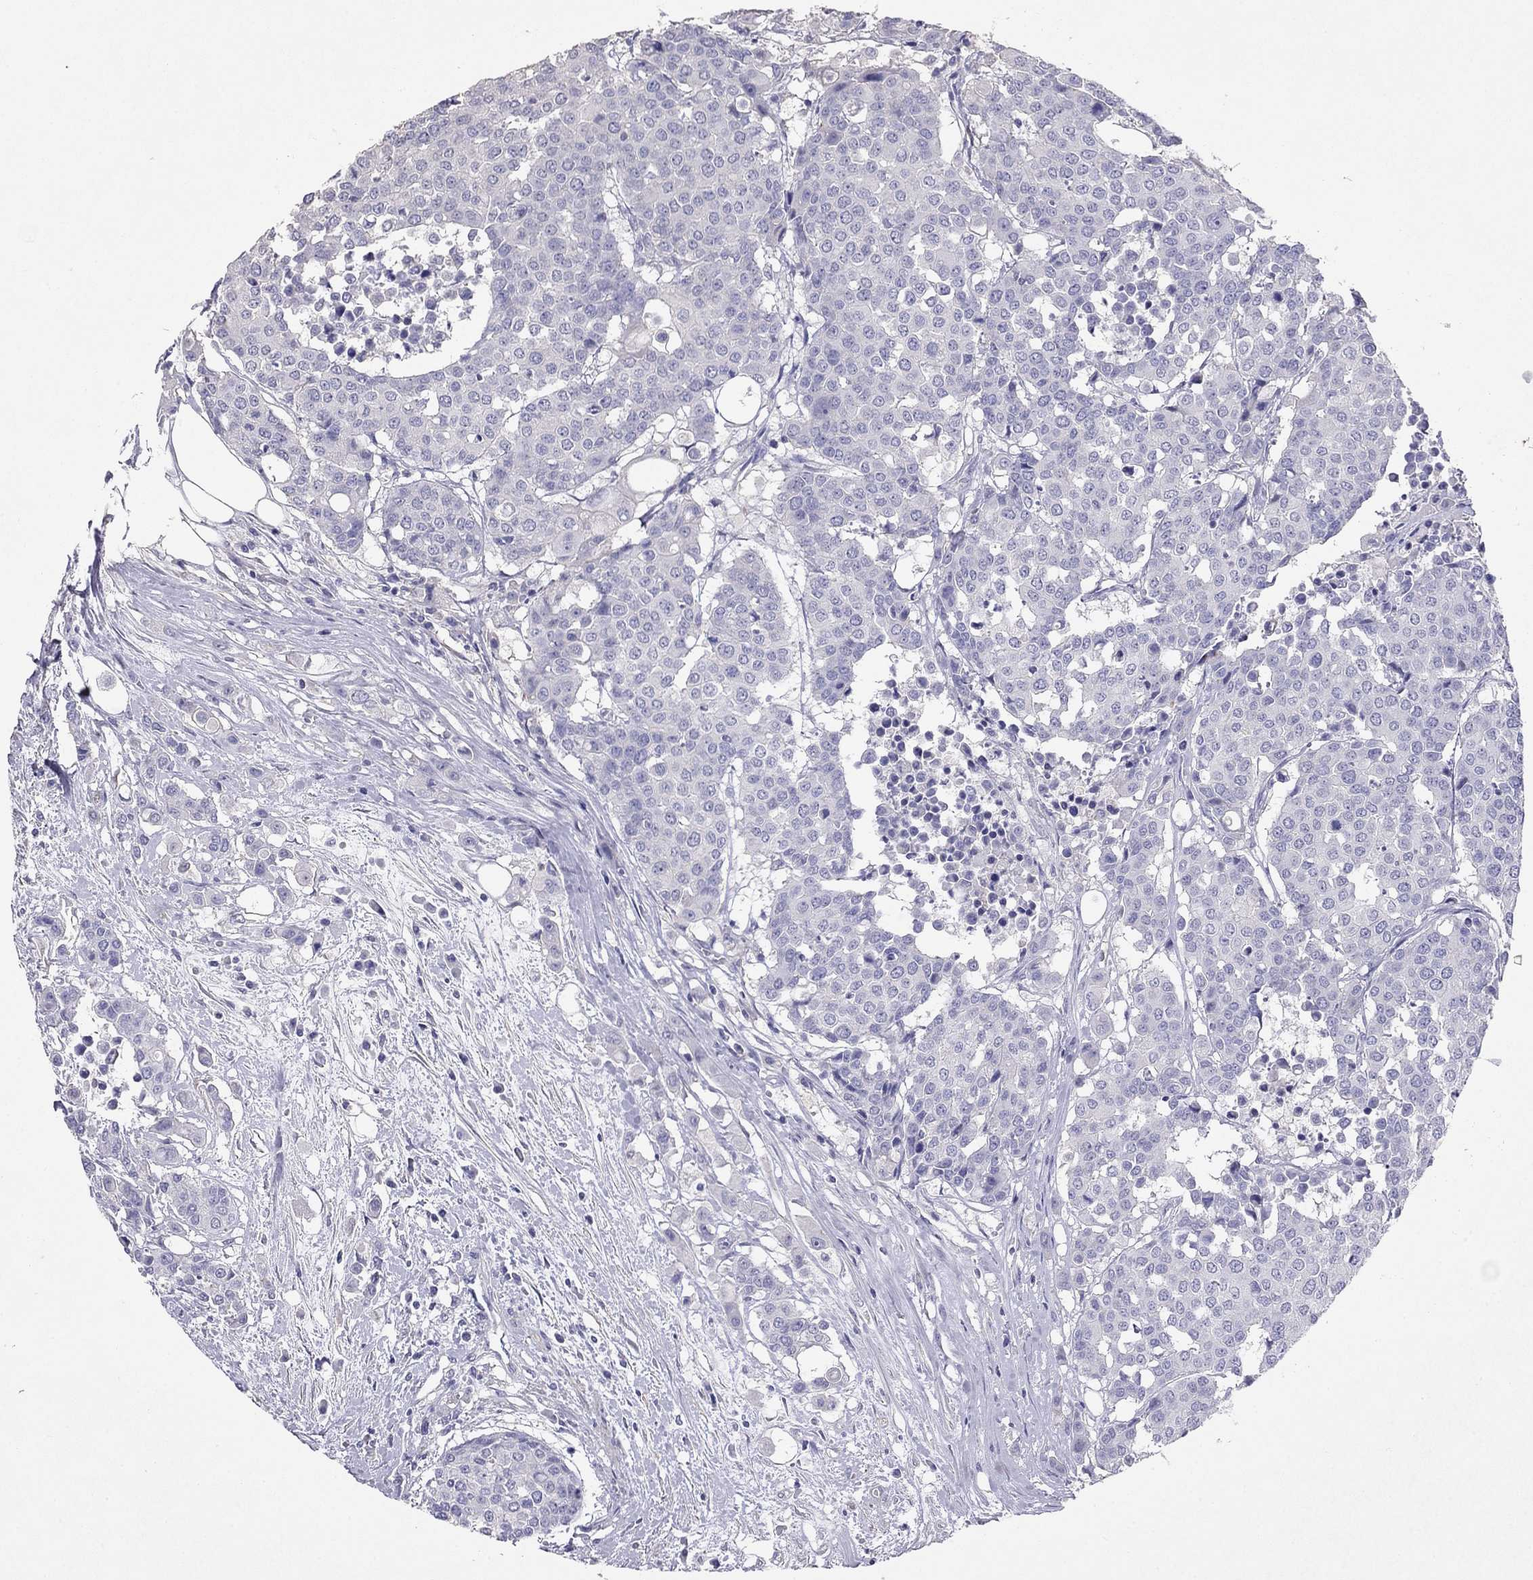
{"staining": {"intensity": "negative", "quantity": "none", "location": "none"}, "tissue": "carcinoid", "cell_type": "Tumor cells", "image_type": "cancer", "snomed": [{"axis": "morphology", "description": "Carcinoid, malignant, NOS"}, {"axis": "topography", "description": "Colon"}], "caption": "An image of malignant carcinoid stained for a protein displays no brown staining in tumor cells.", "gene": "LY6H", "patient": {"sex": "male", "age": 81}}